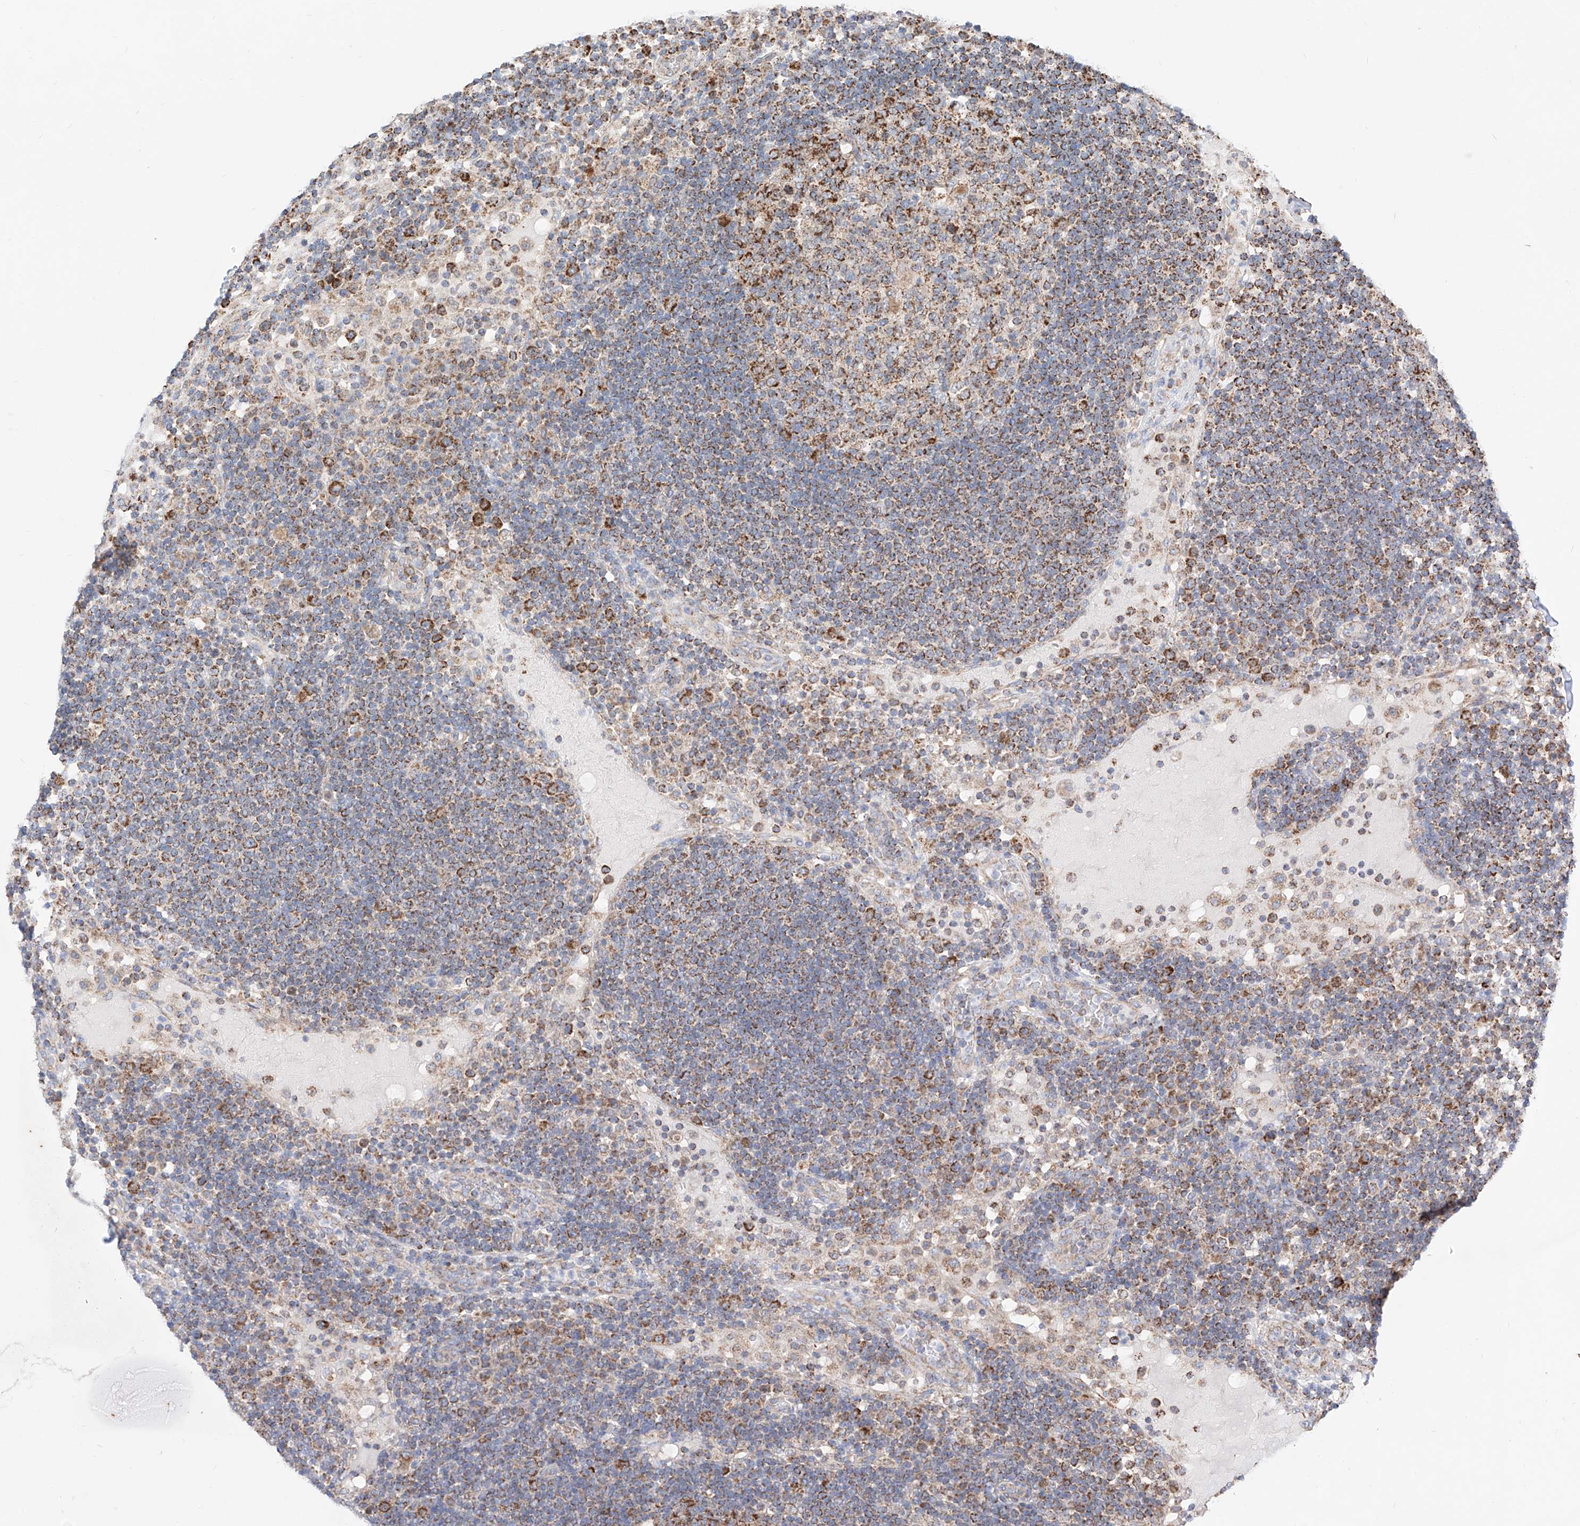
{"staining": {"intensity": "moderate", "quantity": "25%-75%", "location": "cytoplasmic/membranous"}, "tissue": "lymph node", "cell_type": "Germinal center cells", "image_type": "normal", "snomed": [{"axis": "morphology", "description": "Normal tissue, NOS"}, {"axis": "topography", "description": "Lymph node"}], "caption": "Immunohistochemical staining of normal human lymph node displays moderate cytoplasmic/membranous protein expression in approximately 25%-75% of germinal center cells.", "gene": "KTI12", "patient": {"sex": "female", "age": 53}}